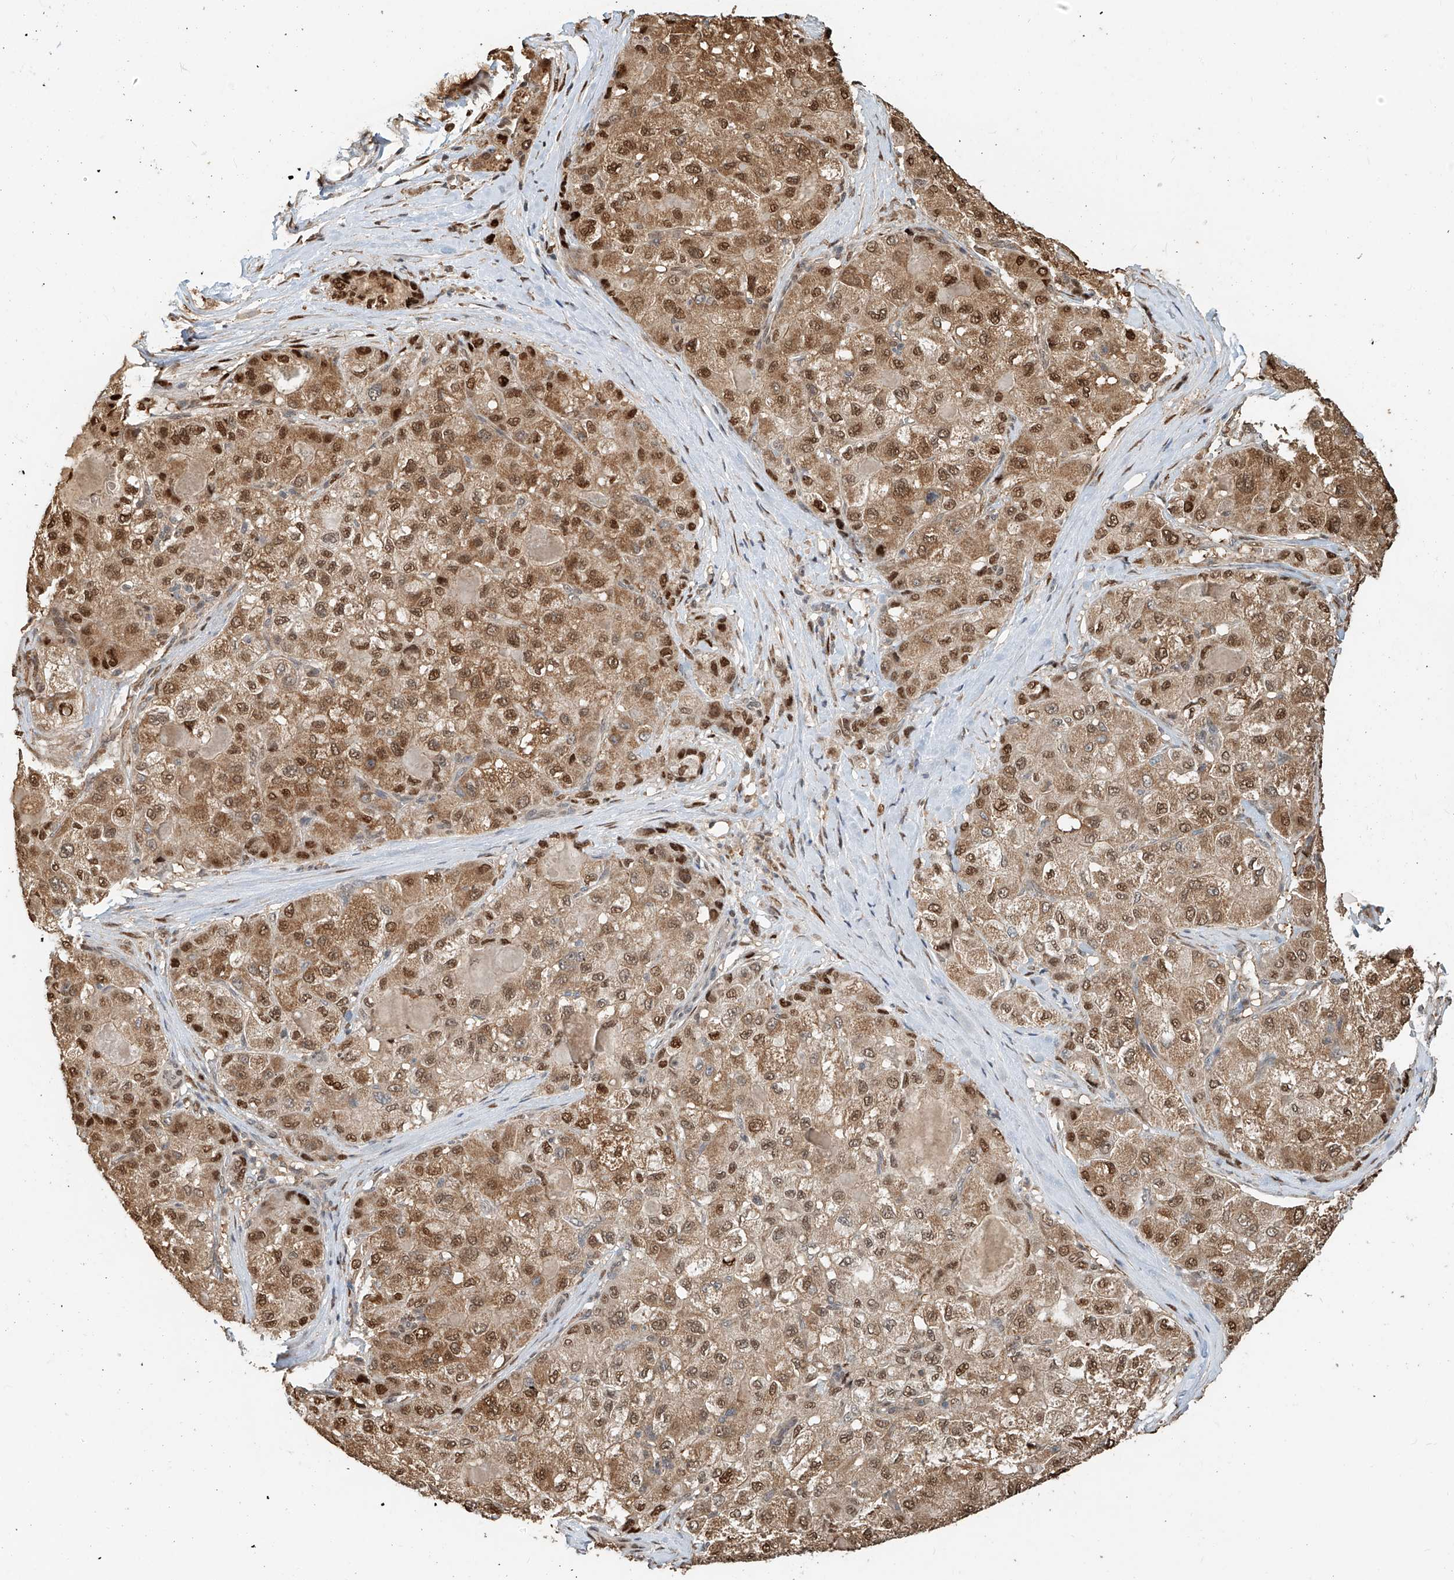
{"staining": {"intensity": "moderate", "quantity": ">75%", "location": "cytoplasmic/membranous,nuclear"}, "tissue": "liver cancer", "cell_type": "Tumor cells", "image_type": "cancer", "snomed": [{"axis": "morphology", "description": "Carcinoma, Hepatocellular, NOS"}, {"axis": "topography", "description": "Liver"}], "caption": "Liver cancer stained for a protein demonstrates moderate cytoplasmic/membranous and nuclear positivity in tumor cells. The protein of interest is stained brown, and the nuclei are stained in blue (DAB (3,3'-diaminobenzidine) IHC with brightfield microscopy, high magnification).", "gene": "RMND1", "patient": {"sex": "male", "age": 80}}